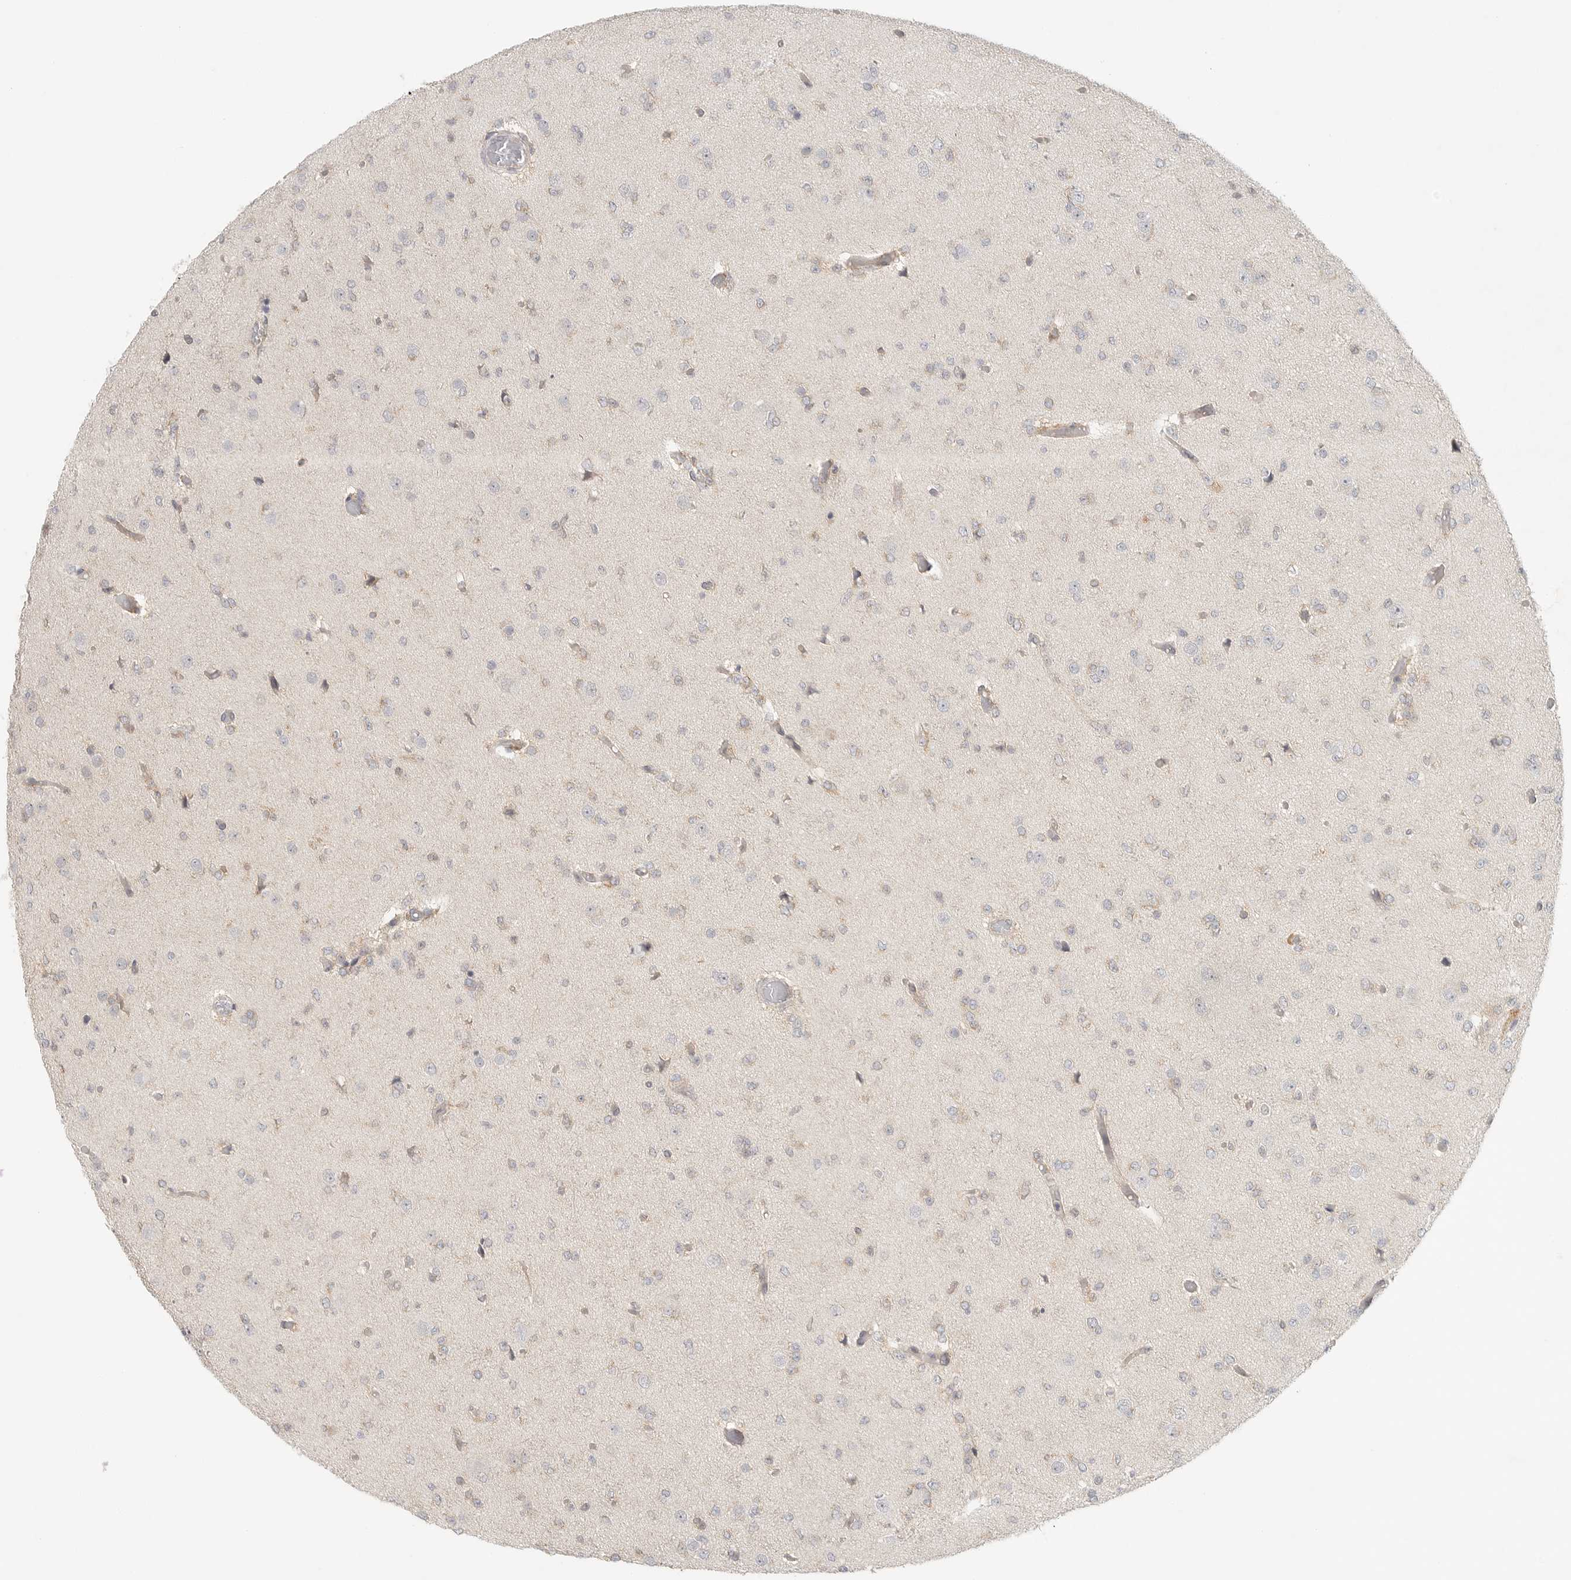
{"staining": {"intensity": "negative", "quantity": "none", "location": "none"}, "tissue": "glioma", "cell_type": "Tumor cells", "image_type": "cancer", "snomed": [{"axis": "morphology", "description": "Glioma, malignant, Low grade"}, {"axis": "topography", "description": "Brain"}], "caption": "This is an IHC micrograph of human glioma. There is no positivity in tumor cells.", "gene": "HDAC6", "patient": {"sex": "female", "age": 22}}